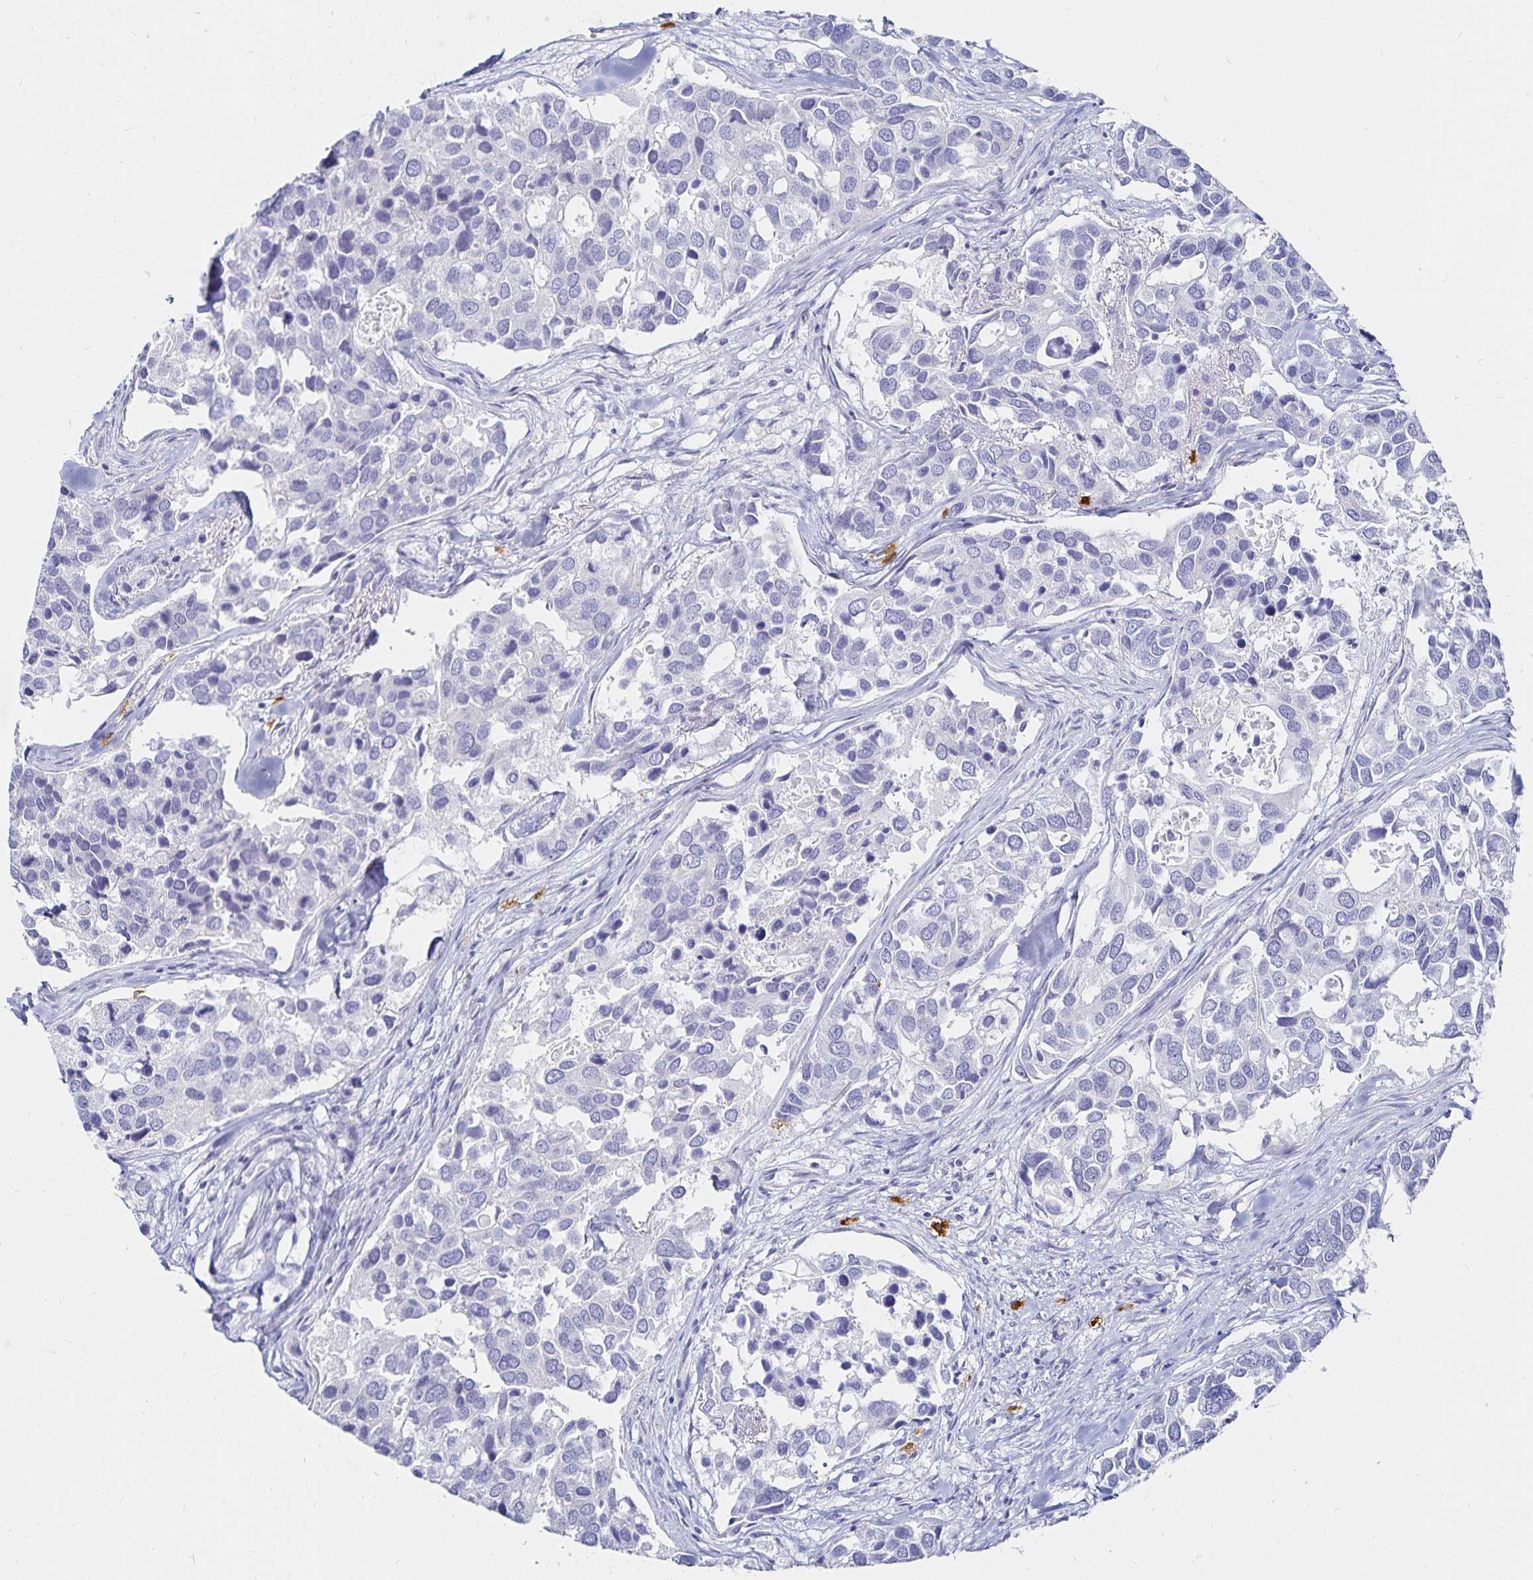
{"staining": {"intensity": "negative", "quantity": "none", "location": "none"}, "tissue": "breast cancer", "cell_type": "Tumor cells", "image_type": "cancer", "snomed": [{"axis": "morphology", "description": "Duct carcinoma"}, {"axis": "topography", "description": "Breast"}], "caption": "Breast cancer stained for a protein using immunohistochemistry (IHC) exhibits no expression tumor cells.", "gene": "TNIP1", "patient": {"sex": "female", "age": 83}}